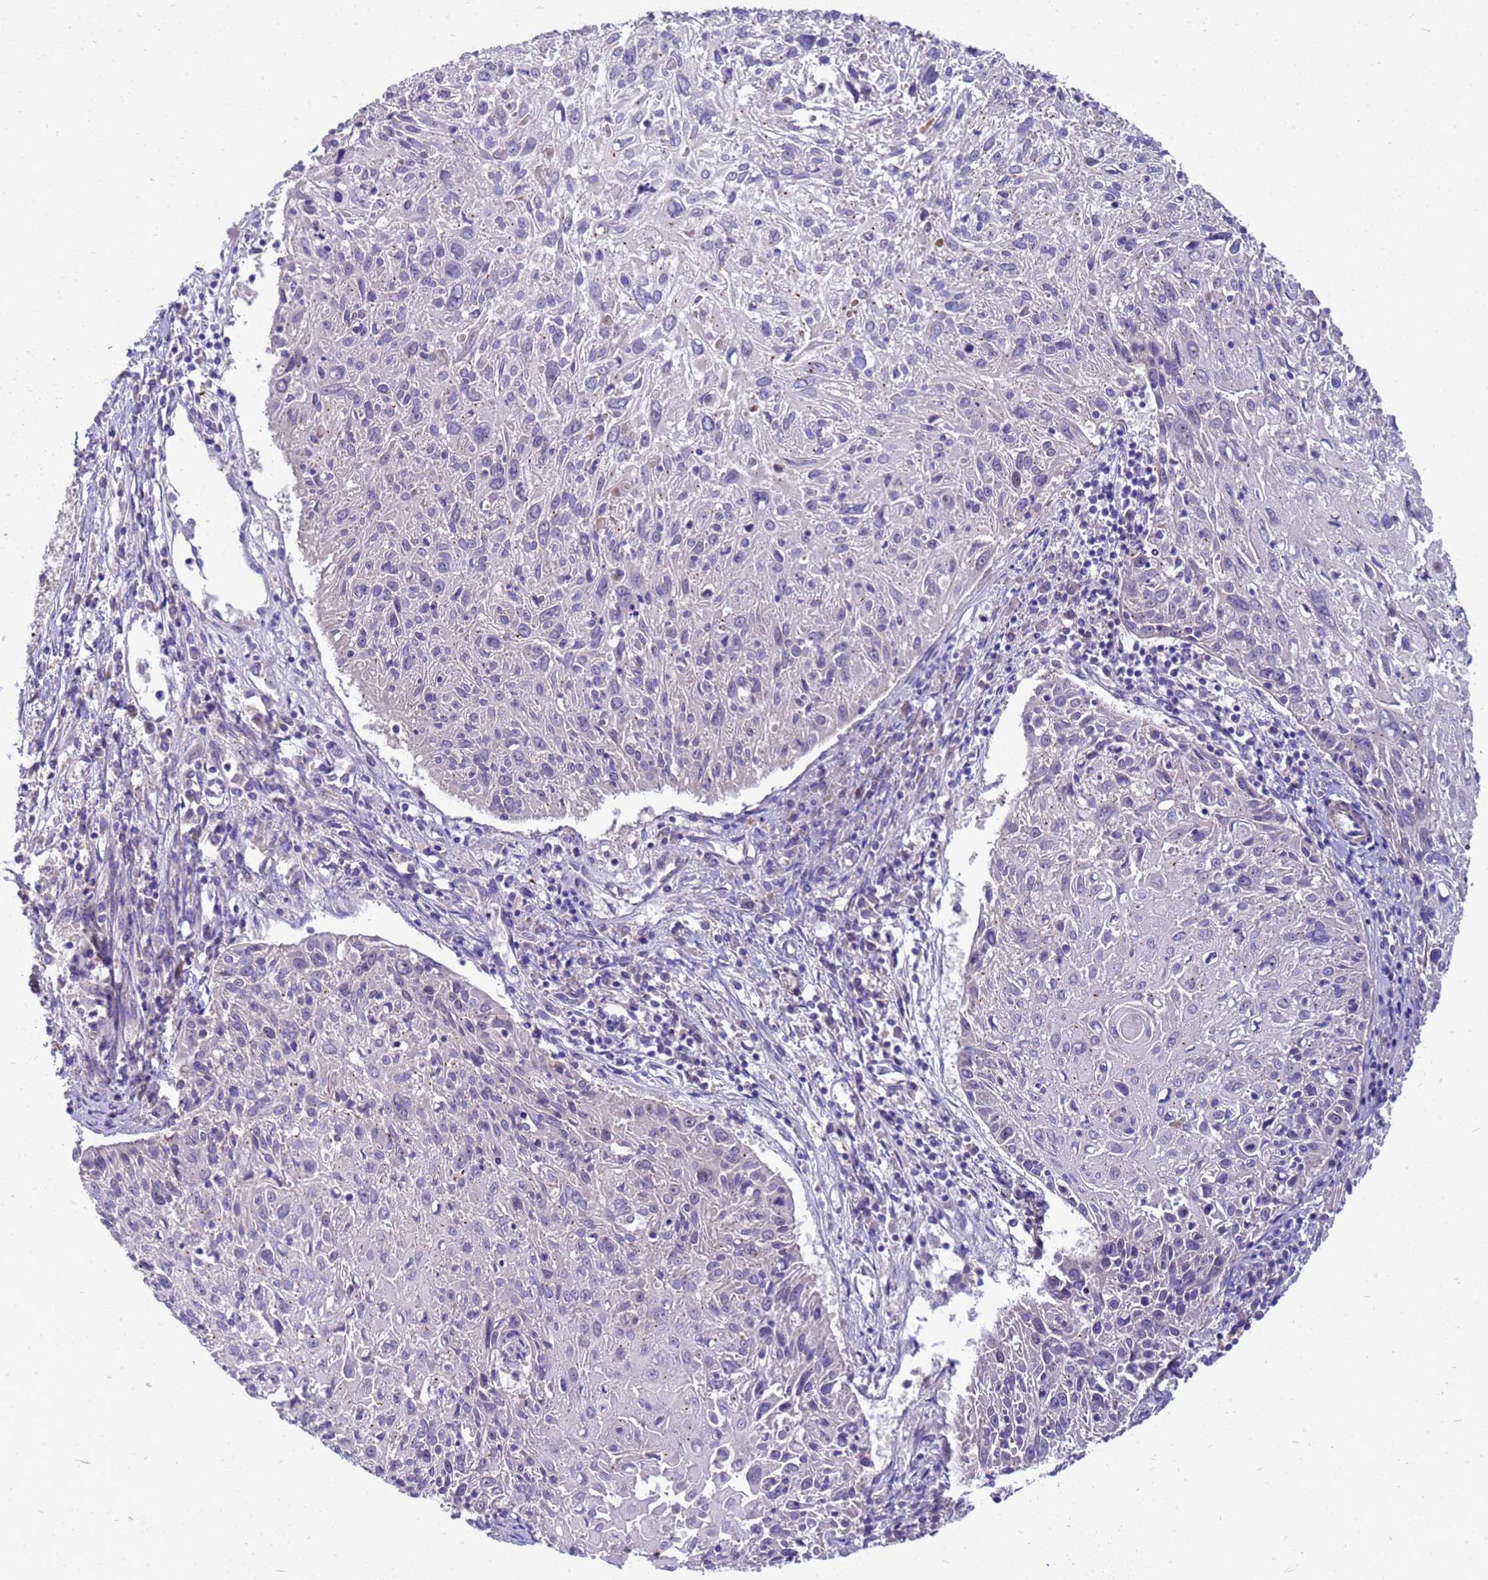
{"staining": {"intensity": "negative", "quantity": "none", "location": "none"}, "tissue": "cervical cancer", "cell_type": "Tumor cells", "image_type": "cancer", "snomed": [{"axis": "morphology", "description": "Squamous cell carcinoma, NOS"}, {"axis": "topography", "description": "Cervix"}], "caption": "IHC image of neoplastic tissue: cervical cancer (squamous cell carcinoma) stained with DAB (3,3'-diaminobenzidine) reveals no significant protein positivity in tumor cells.", "gene": "POP7", "patient": {"sex": "female", "age": 51}}